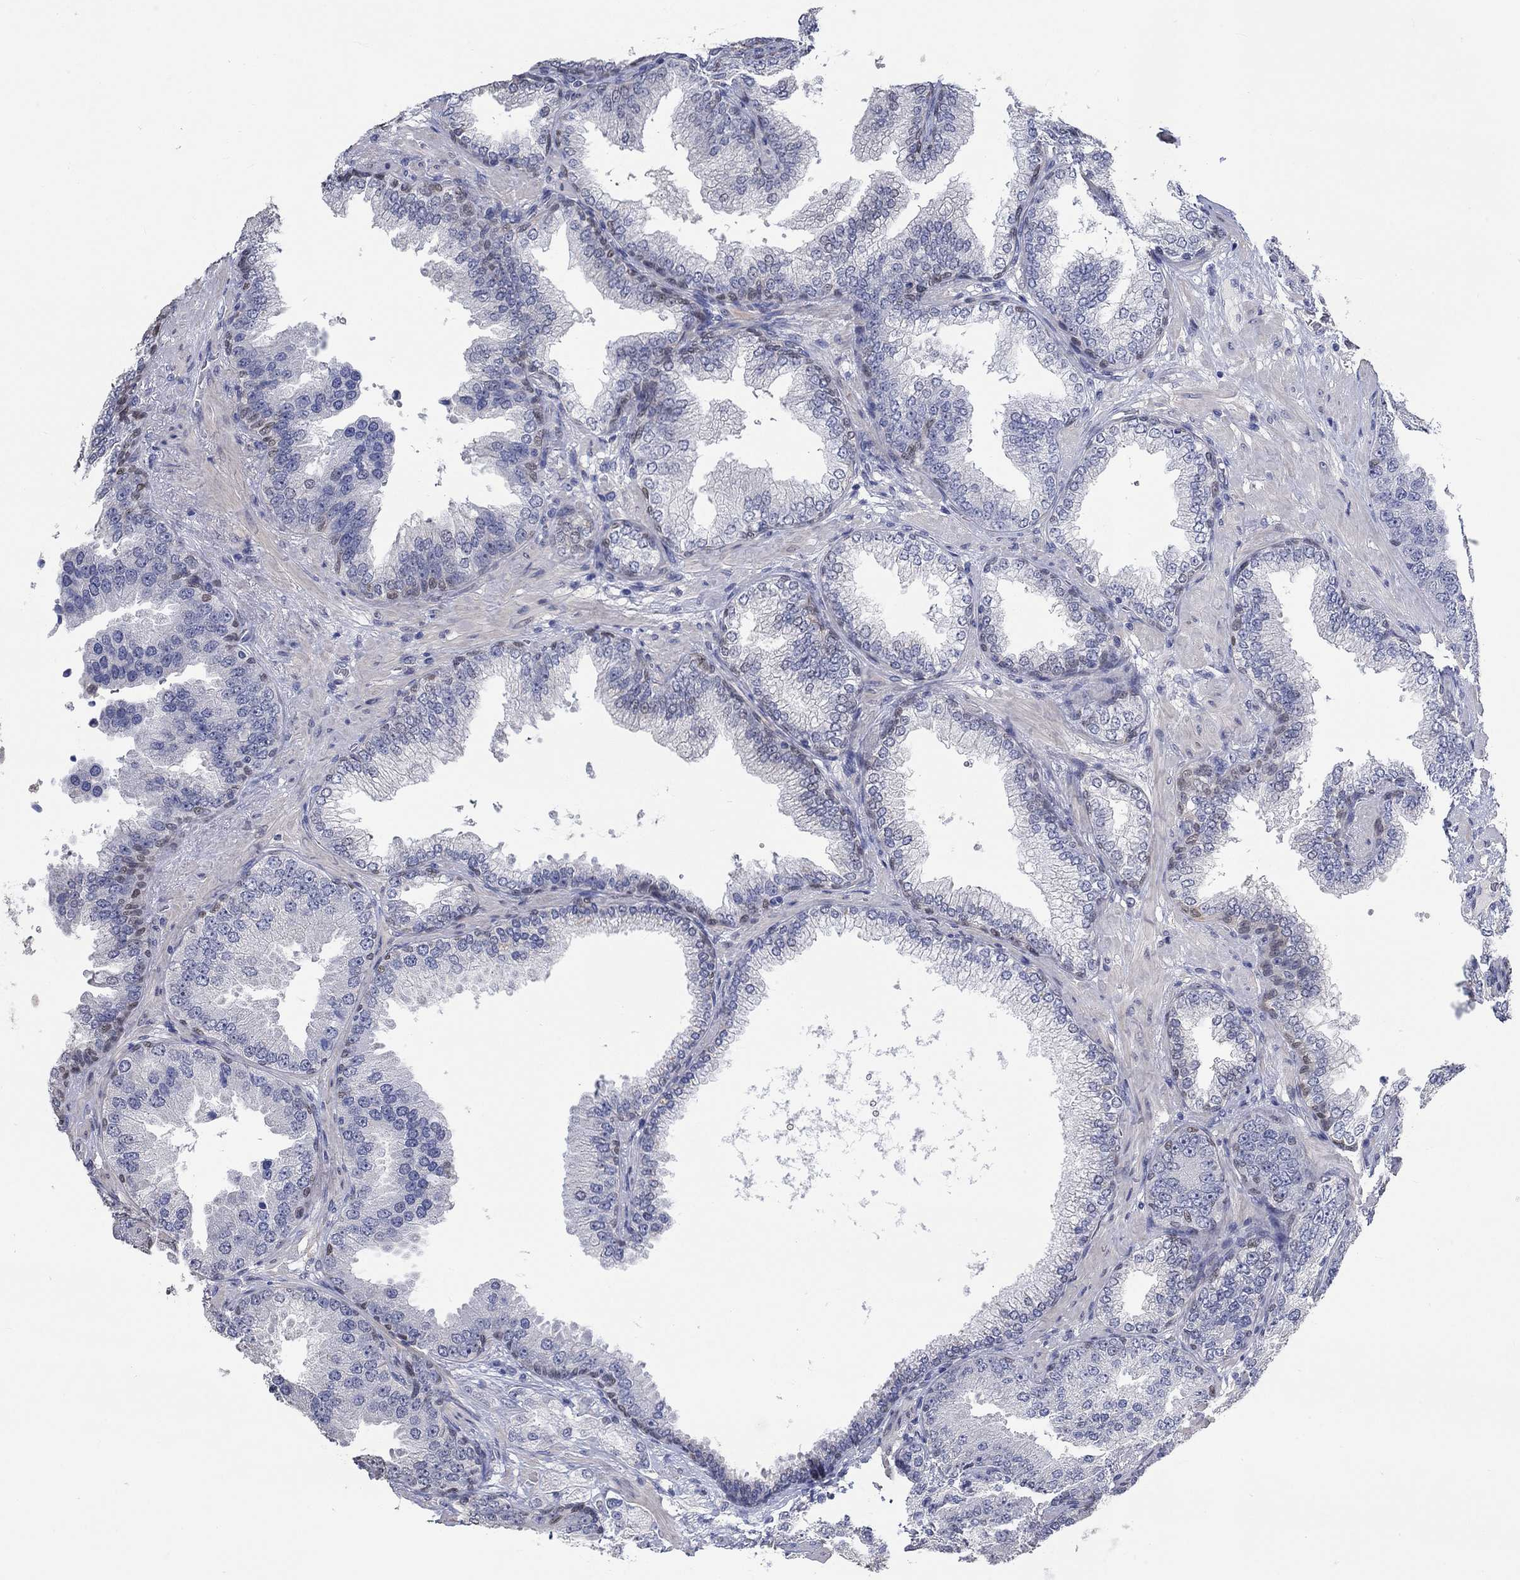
{"staining": {"intensity": "negative", "quantity": "none", "location": "none"}, "tissue": "prostate cancer", "cell_type": "Tumor cells", "image_type": "cancer", "snomed": [{"axis": "morphology", "description": "Adenocarcinoma, Low grade"}, {"axis": "topography", "description": "Prostate"}], "caption": "Tumor cells are negative for protein expression in human adenocarcinoma (low-grade) (prostate).", "gene": "PNMA5", "patient": {"sex": "male", "age": 68}}